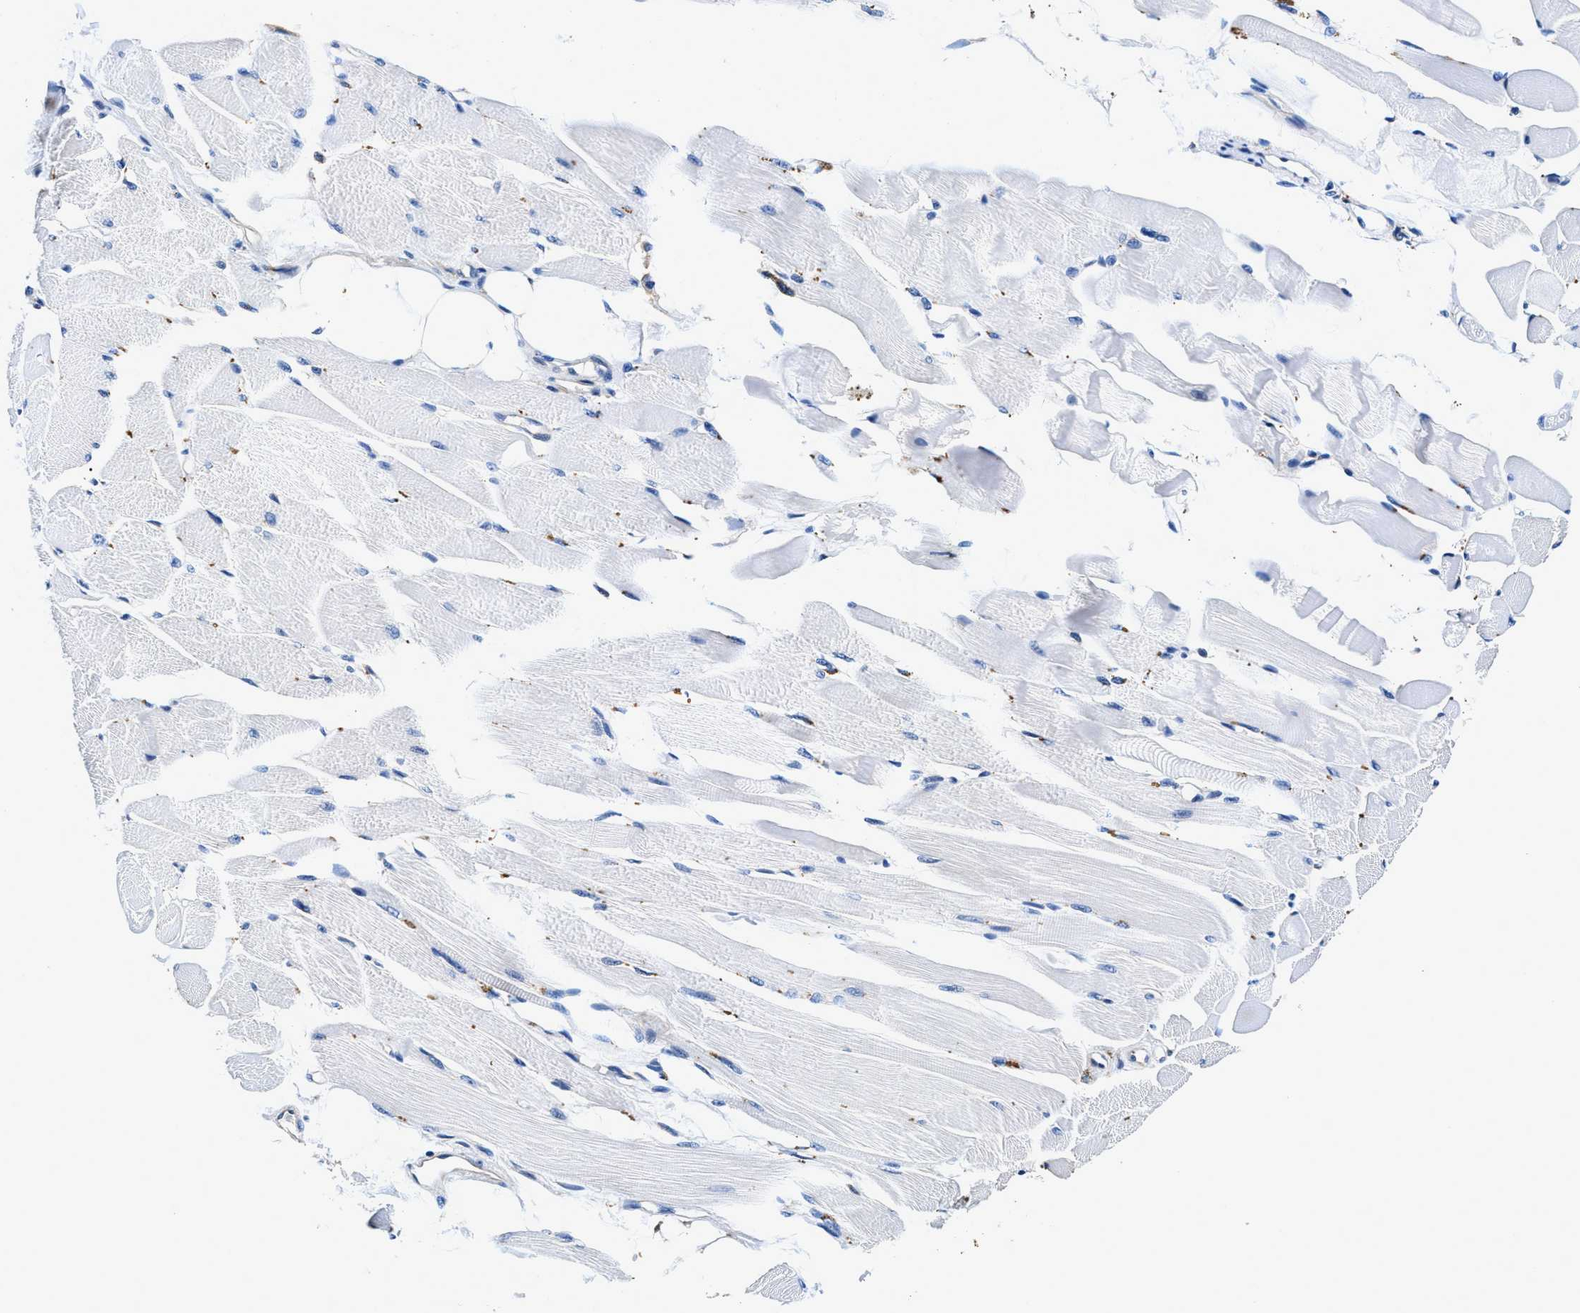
{"staining": {"intensity": "negative", "quantity": "none", "location": "none"}, "tissue": "skeletal muscle", "cell_type": "Myocytes", "image_type": "normal", "snomed": [{"axis": "morphology", "description": "Normal tissue, NOS"}, {"axis": "topography", "description": "Skeletal muscle"}, {"axis": "topography", "description": "Peripheral nerve tissue"}], "caption": "Myocytes are negative for protein expression in unremarkable human skeletal muscle.", "gene": "ZFAND3", "patient": {"sex": "female", "age": 84}}